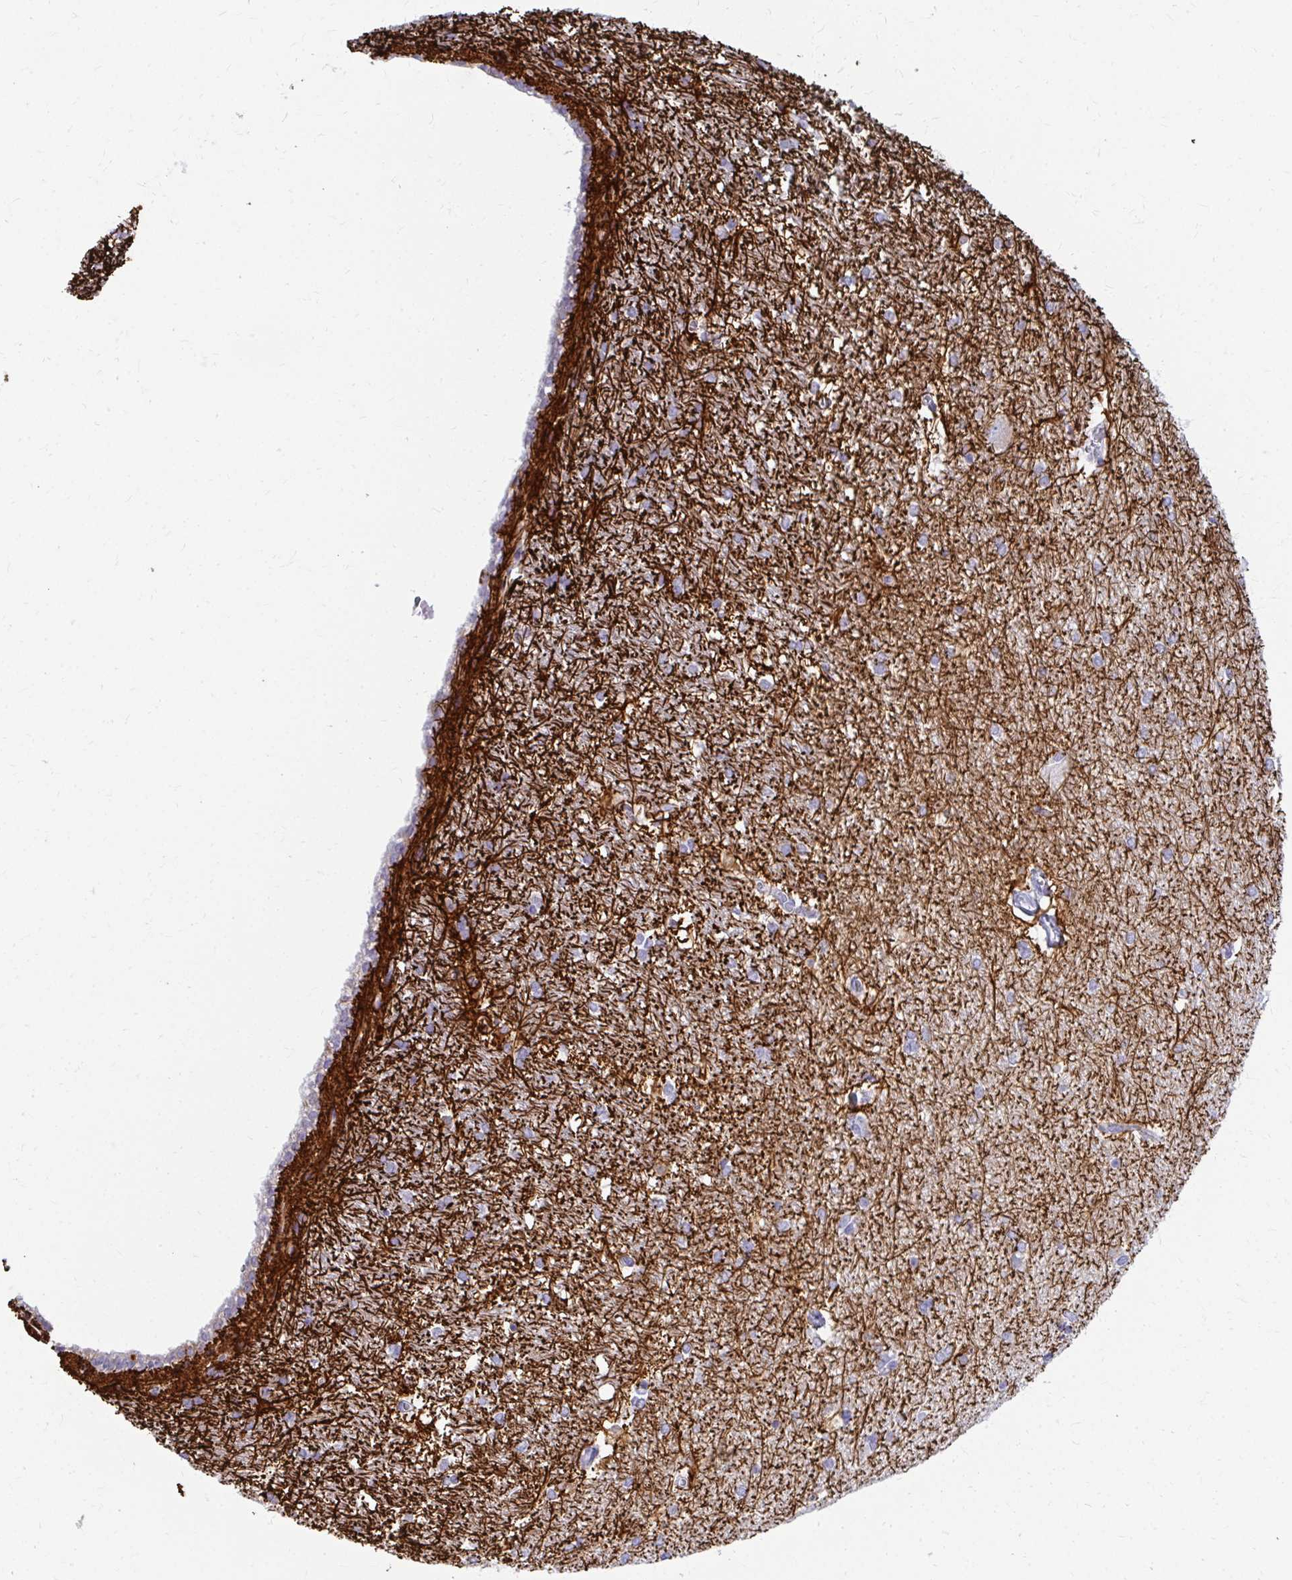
{"staining": {"intensity": "negative", "quantity": "none", "location": "none"}, "tissue": "hippocampus", "cell_type": "Glial cells", "image_type": "normal", "snomed": [{"axis": "morphology", "description": "Normal tissue, NOS"}, {"axis": "topography", "description": "Cerebral cortex"}, {"axis": "topography", "description": "Hippocampus"}], "caption": "Hippocampus was stained to show a protein in brown. There is no significant staining in glial cells. (Stains: DAB (3,3'-diaminobenzidine) IHC with hematoxylin counter stain, Microscopy: brightfield microscopy at high magnification).", "gene": "C19orf81", "patient": {"sex": "female", "age": 19}}